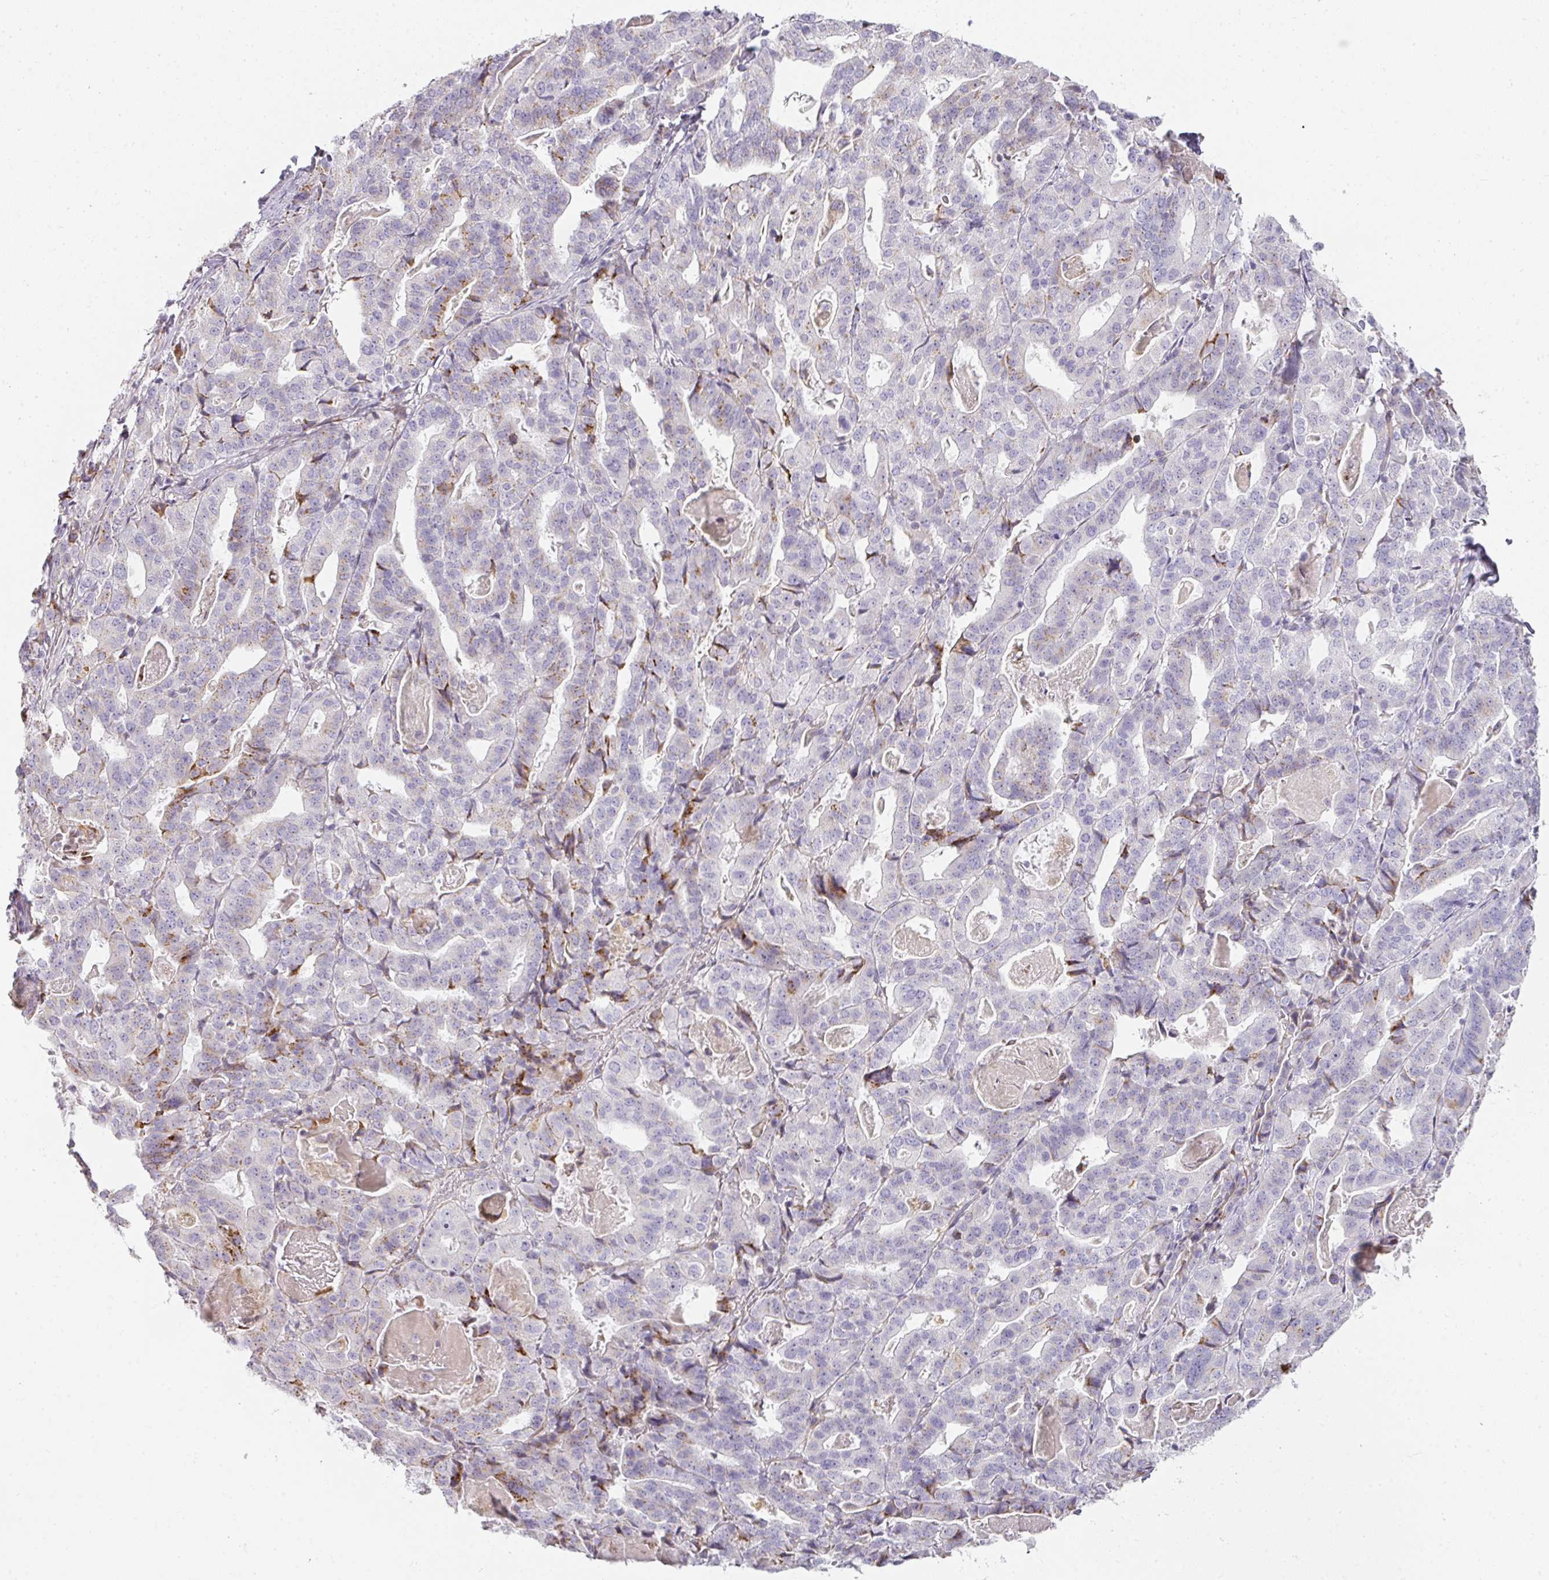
{"staining": {"intensity": "moderate", "quantity": "<25%", "location": "cytoplasmic/membranous"}, "tissue": "stomach cancer", "cell_type": "Tumor cells", "image_type": "cancer", "snomed": [{"axis": "morphology", "description": "Adenocarcinoma, NOS"}, {"axis": "topography", "description": "Stomach"}], "caption": "Immunohistochemical staining of human adenocarcinoma (stomach) shows low levels of moderate cytoplasmic/membranous protein staining in approximately <25% of tumor cells.", "gene": "ATP8B2", "patient": {"sex": "male", "age": 48}}